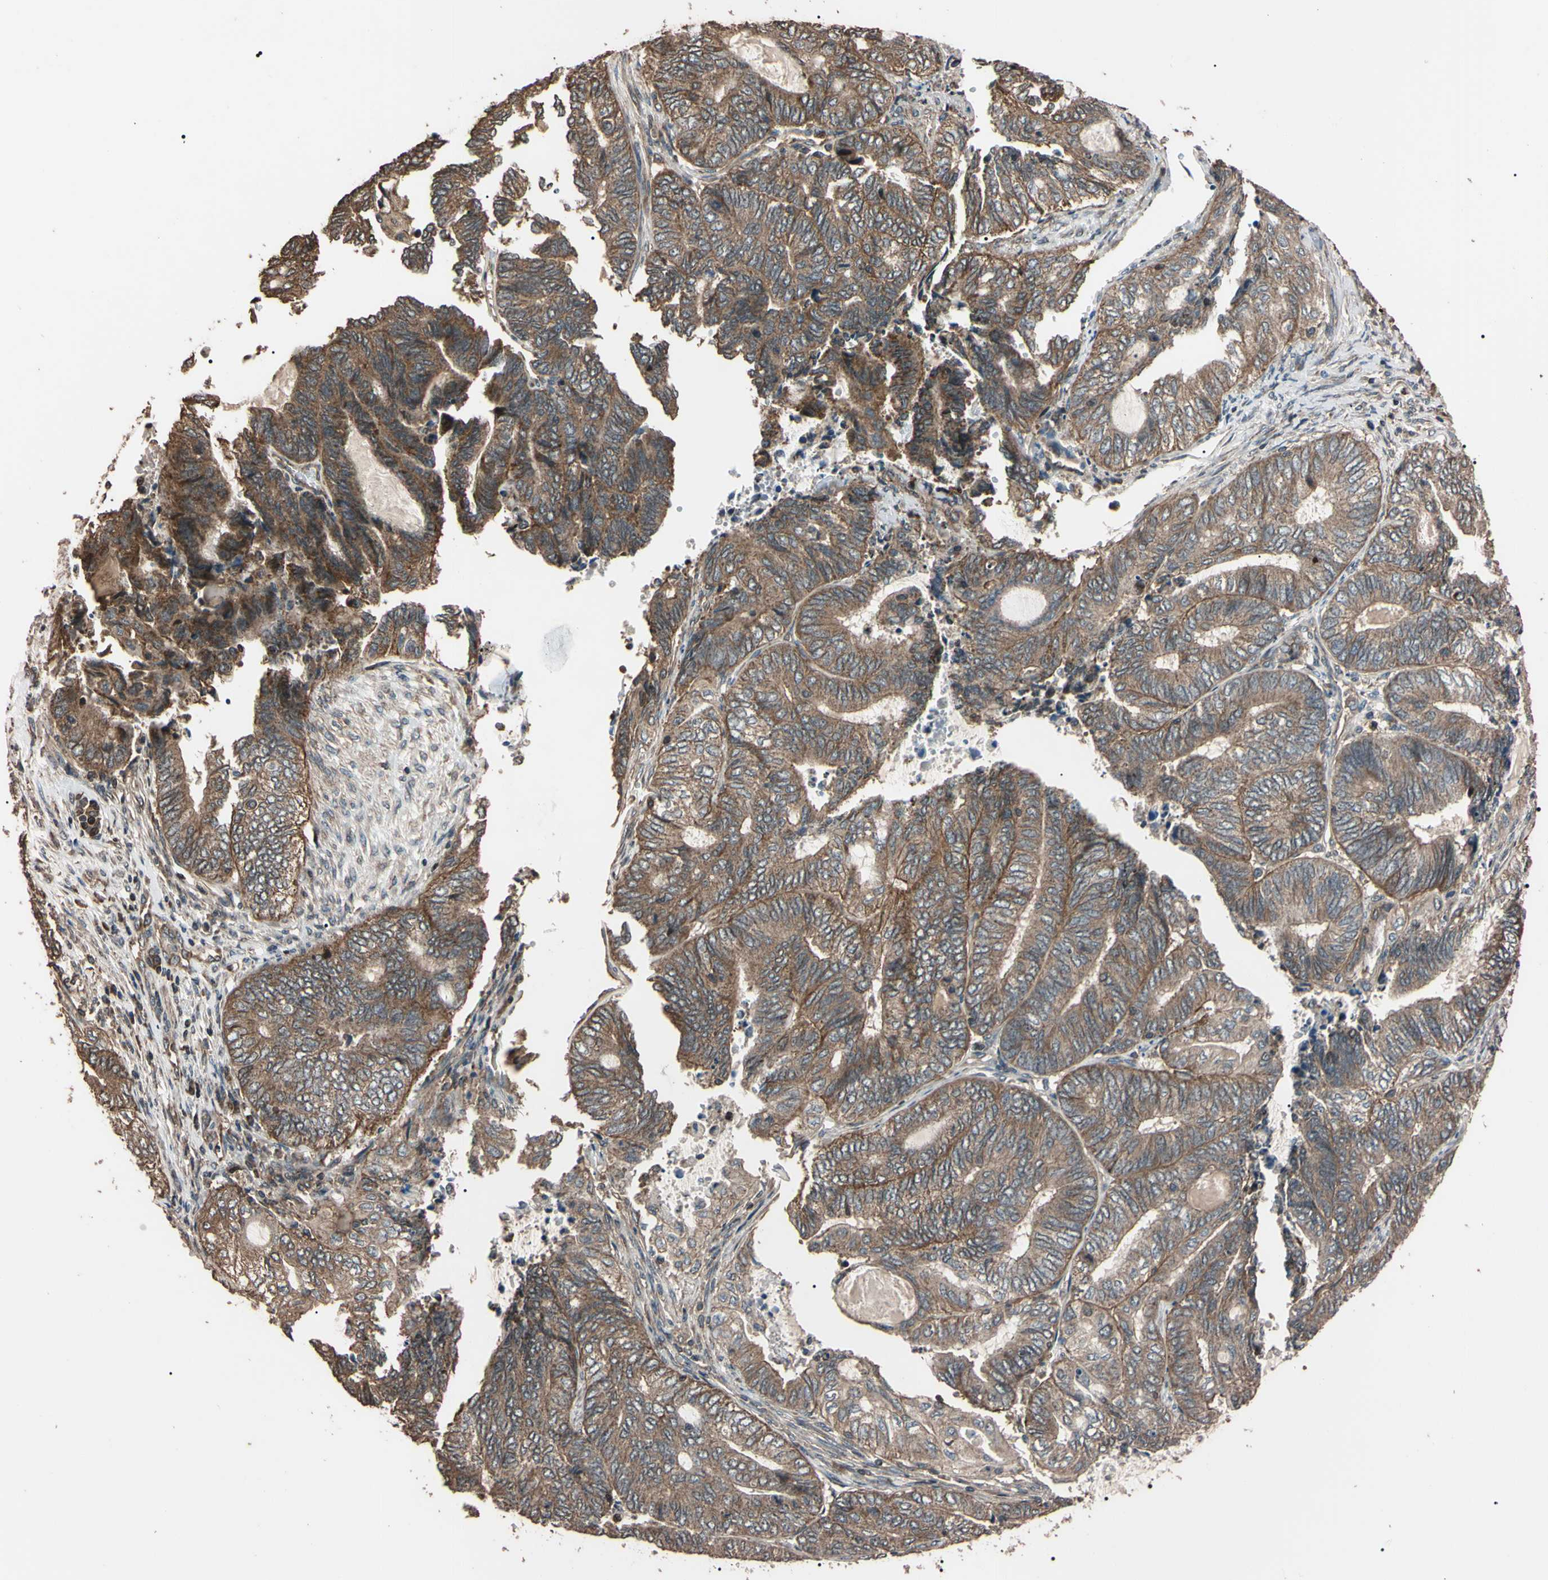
{"staining": {"intensity": "weak", "quantity": ">75%", "location": "cytoplasmic/membranous"}, "tissue": "endometrial cancer", "cell_type": "Tumor cells", "image_type": "cancer", "snomed": [{"axis": "morphology", "description": "Adenocarcinoma, NOS"}, {"axis": "topography", "description": "Uterus"}, {"axis": "topography", "description": "Endometrium"}], "caption": "Immunohistochemical staining of endometrial cancer displays weak cytoplasmic/membranous protein expression in about >75% of tumor cells.", "gene": "TNFRSF1A", "patient": {"sex": "female", "age": 70}}